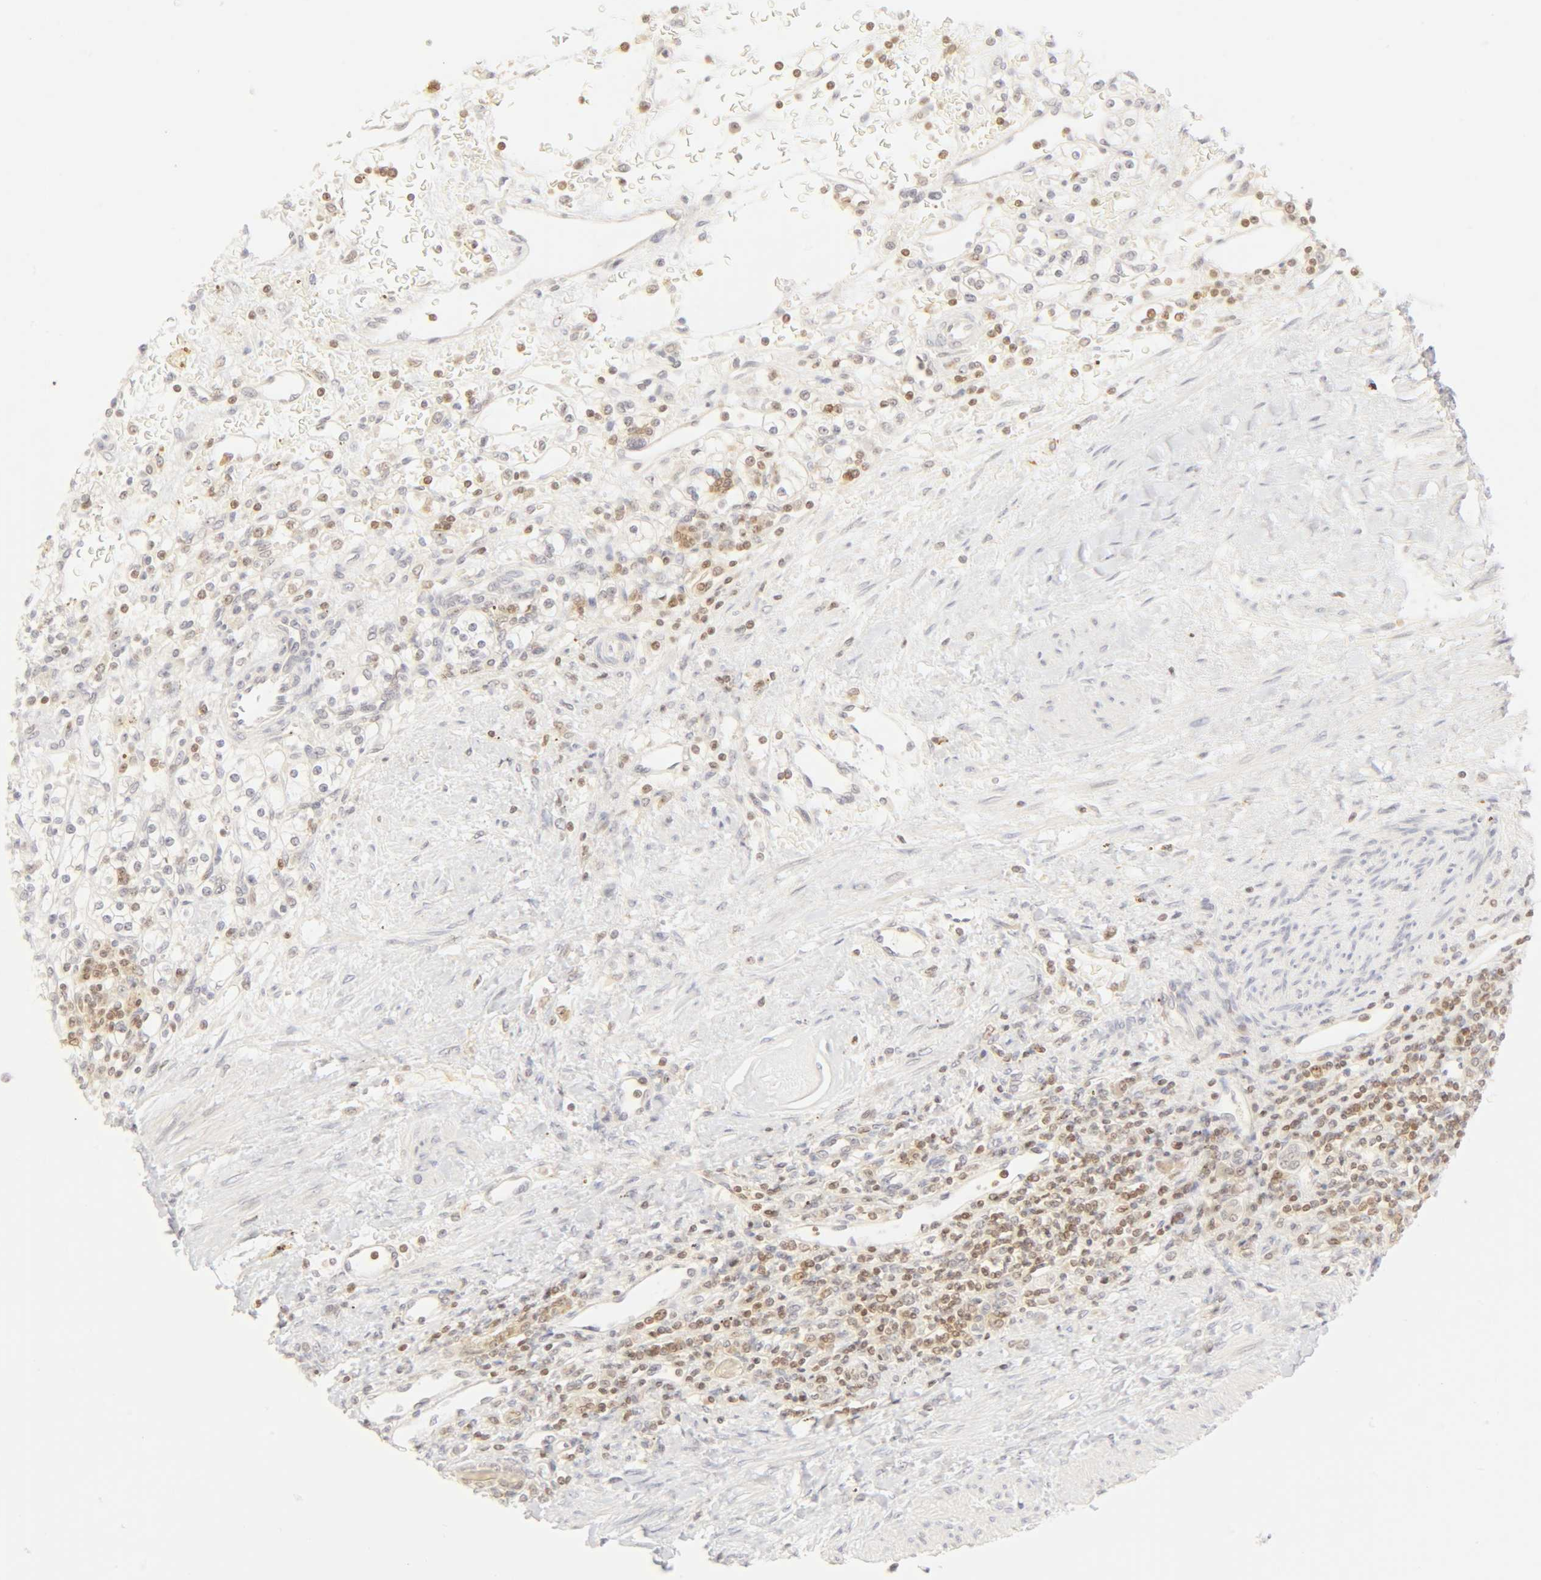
{"staining": {"intensity": "moderate", "quantity": "<25%", "location": "nuclear"}, "tissue": "renal cancer", "cell_type": "Tumor cells", "image_type": "cancer", "snomed": [{"axis": "morphology", "description": "Normal tissue, NOS"}, {"axis": "morphology", "description": "Adenocarcinoma, NOS"}, {"axis": "topography", "description": "Kidney"}], "caption": "This photomicrograph demonstrates renal adenocarcinoma stained with IHC to label a protein in brown. The nuclear of tumor cells show moderate positivity for the protein. Nuclei are counter-stained blue.", "gene": "KIF2A", "patient": {"sex": "female", "age": 55}}